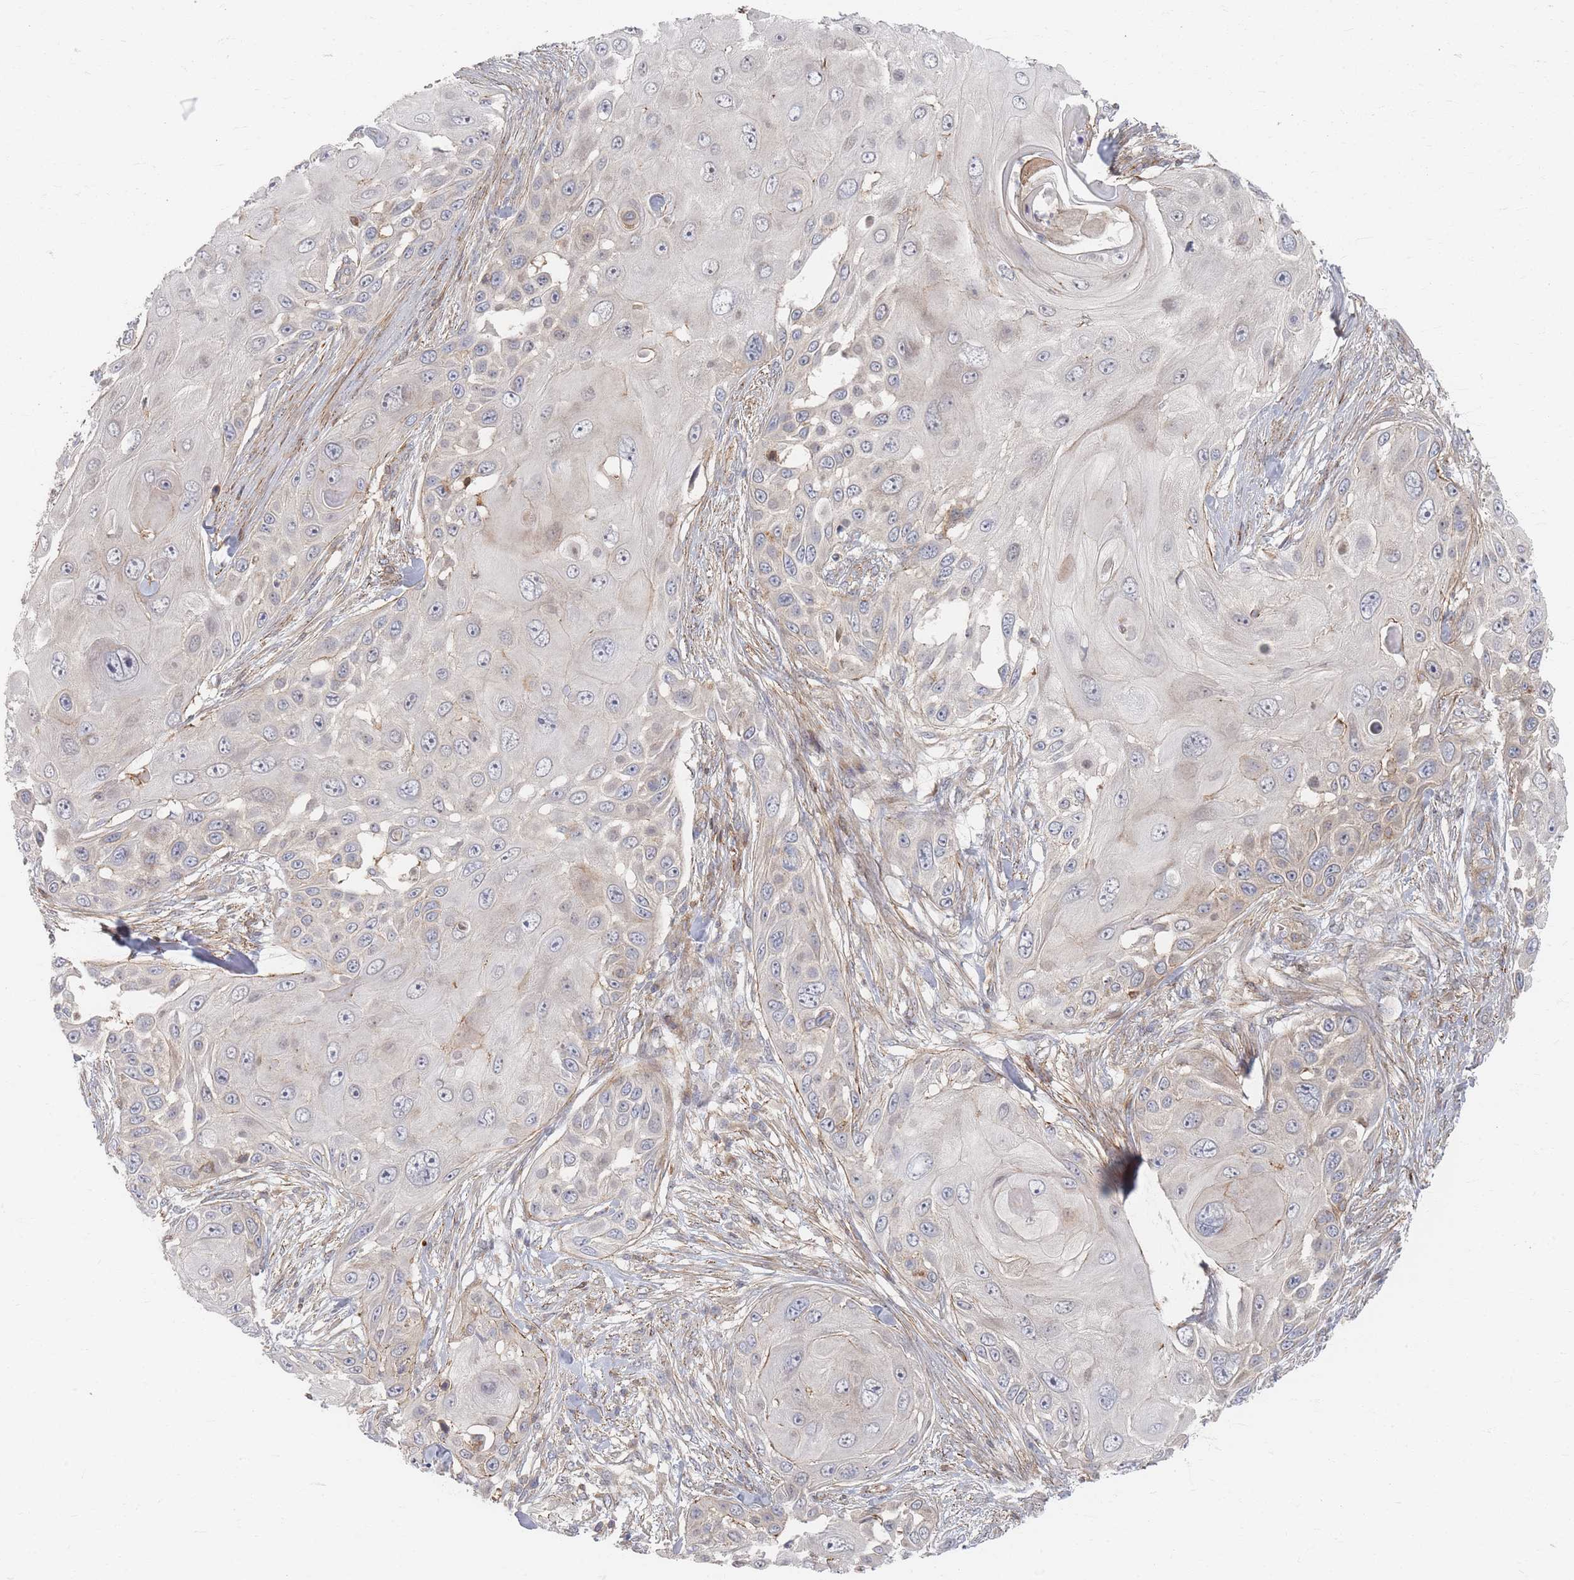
{"staining": {"intensity": "moderate", "quantity": "<25%", "location": "cytoplasmic/membranous"}, "tissue": "skin cancer", "cell_type": "Tumor cells", "image_type": "cancer", "snomed": [{"axis": "morphology", "description": "Squamous cell carcinoma, NOS"}, {"axis": "topography", "description": "Skin"}], "caption": "Skin squamous cell carcinoma was stained to show a protein in brown. There is low levels of moderate cytoplasmic/membranous staining in about <25% of tumor cells. (Brightfield microscopy of DAB IHC at high magnification).", "gene": "ZNF852", "patient": {"sex": "female", "age": 44}}